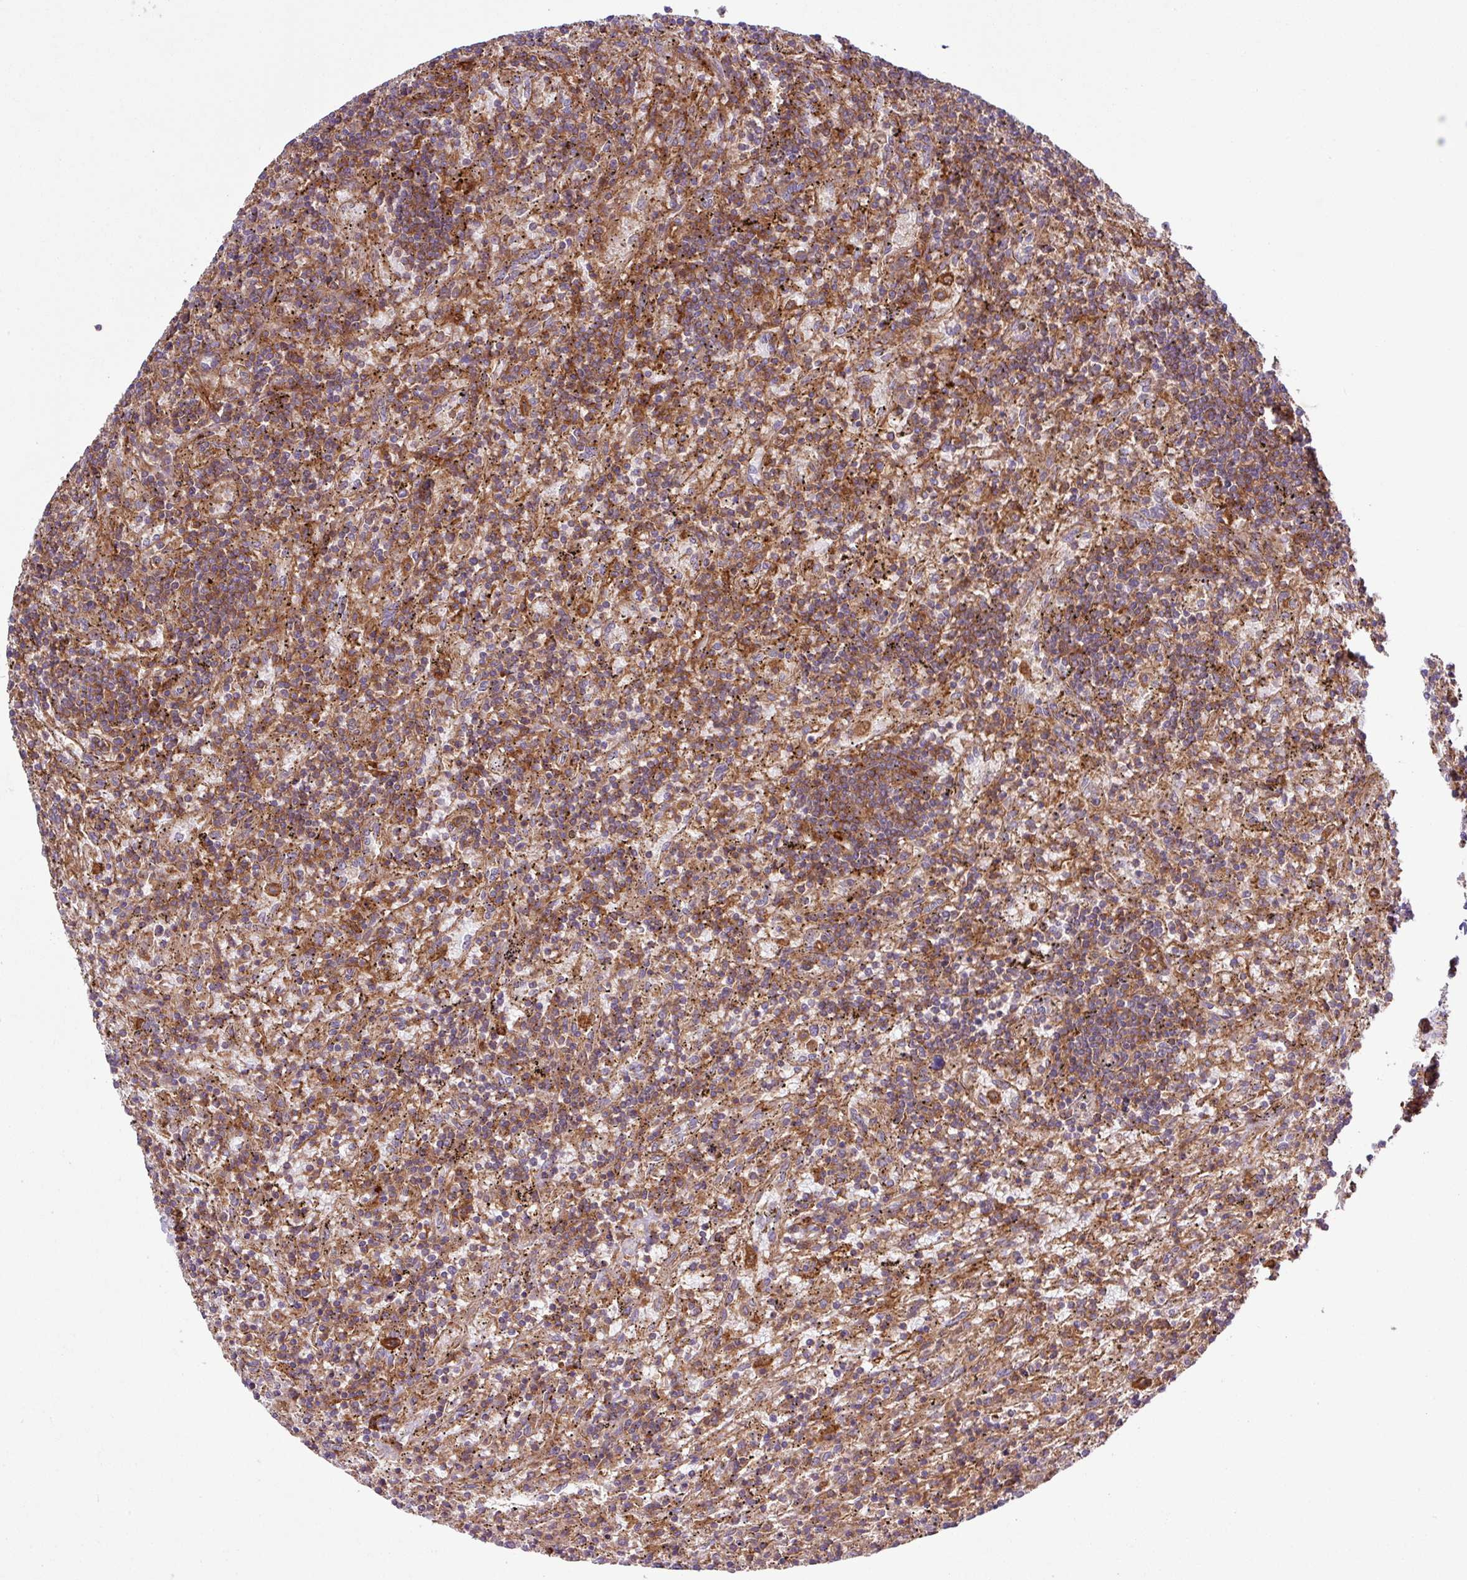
{"staining": {"intensity": "moderate", "quantity": ">75%", "location": "cytoplasmic/membranous"}, "tissue": "lymphoma", "cell_type": "Tumor cells", "image_type": "cancer", "snomed": [{"axis": "morphology", "description": "Malignant lymphoma, non-Hodgkin's type, Low grade"}, {"axis": "topography", "description": "Spleen"}], "caption": "Protein staining displays moderate cytoplasmic/membranous positivity in approximately >75% of tumor cells in malignant lymphoma, non-Hodgkin's type (low-grade). Nuclei are stained in blue.", "gene": "RIC1", "patient": {"sex": "male", "age": 76}}